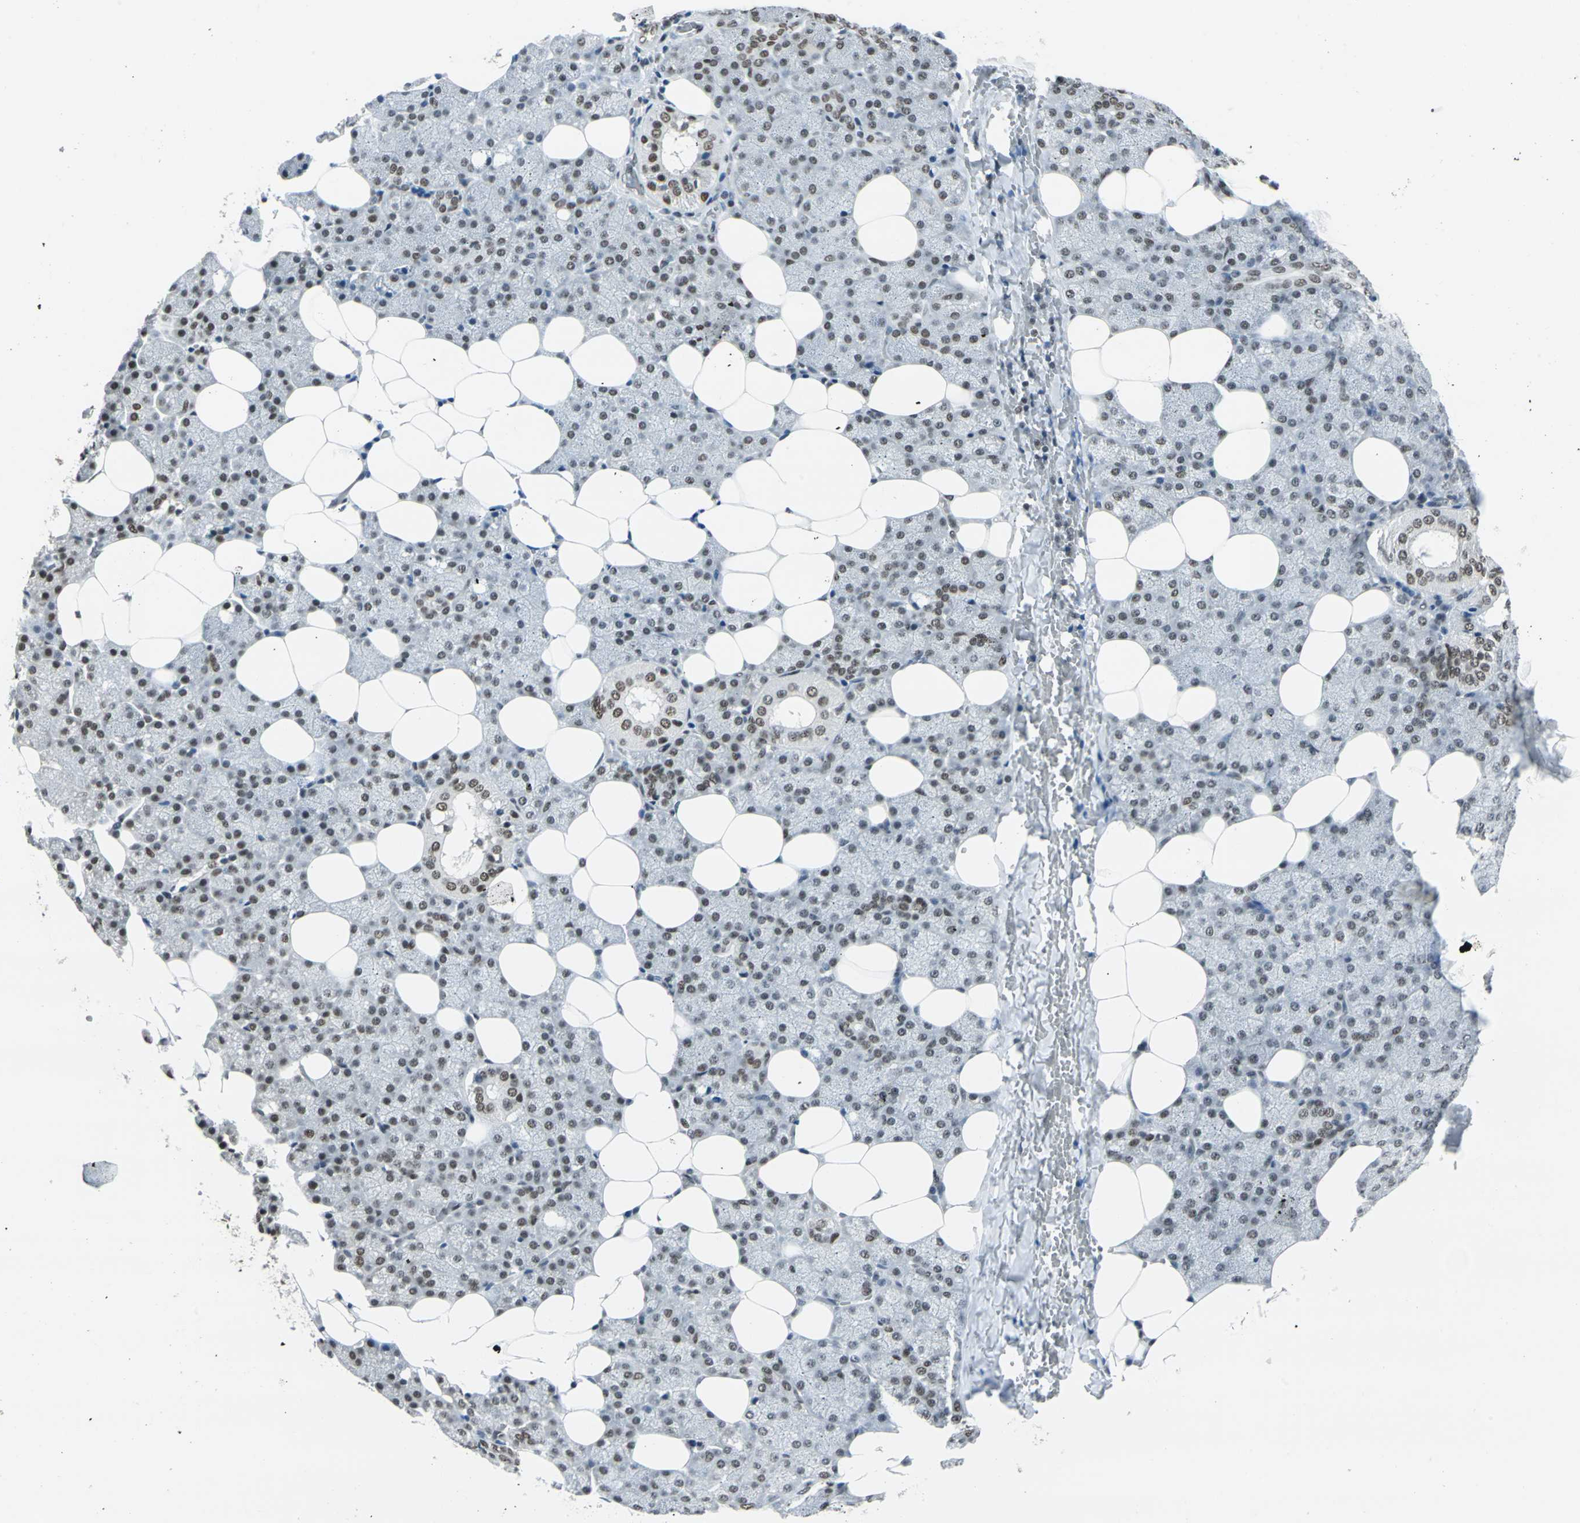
{"staining": {"intensity": "moderate", "quantity": ">75%", "location": "nuclear"}, "tissue": "salivary gland", "cell_type": "Glandular cells", "image_type": "normal", "snomed": [{"axis": "morphology", "description": "Normal tissue, NOS"}, {"axis": "topography", "description": "Lymph node"}, {"axis": "topography", "description": "Salivary gland"}], "caption": "Normal salivary gland demonstrates moderate nuclear expression in about >75% of glandular cells (DAB (3,3'-diaminobenzidine) IHC, brown staining for protein, blue staining for nuclei)..", "gene": "ADNP", "patient": {"sex": "male", "age": 8}}